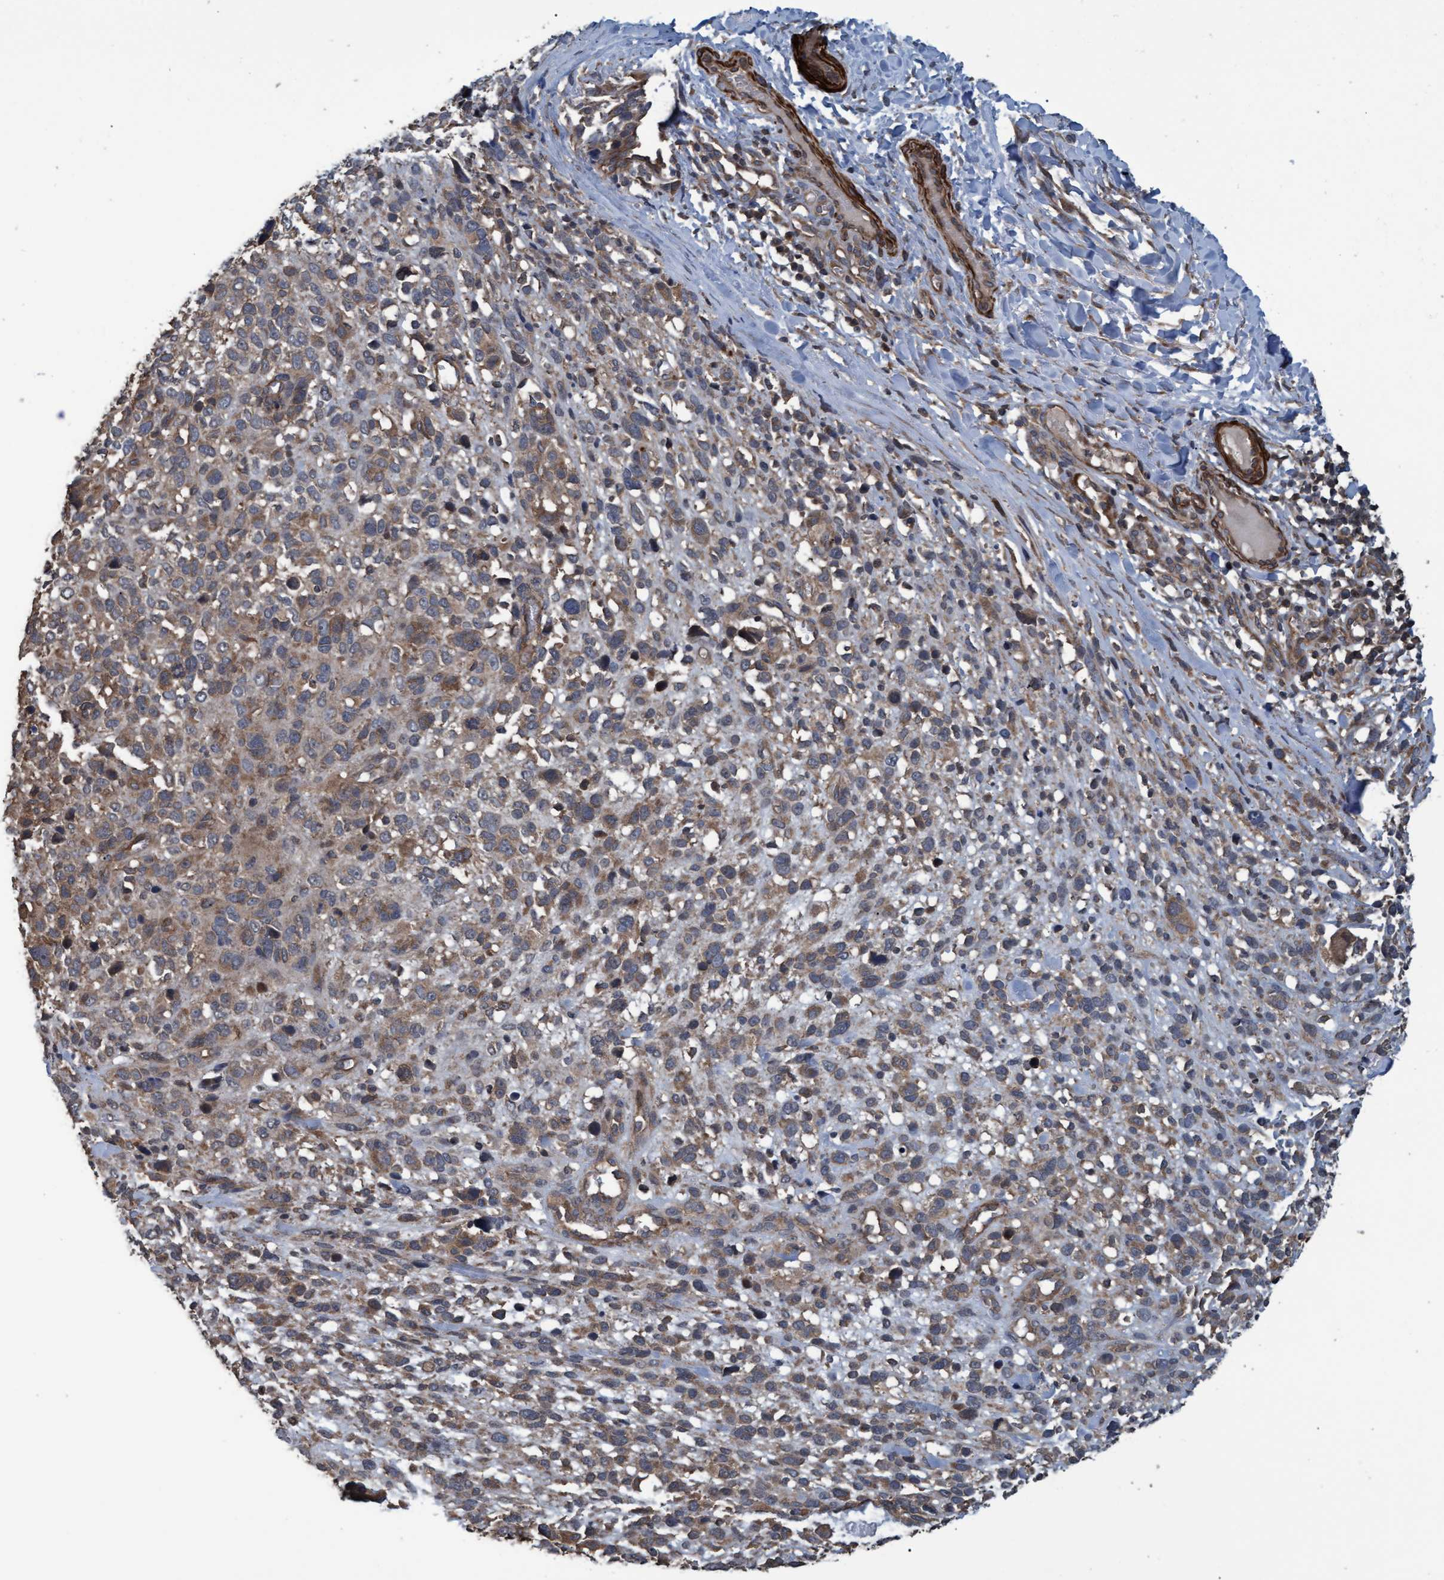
{"staining": {"intensity": "moderate", "quantity": "25%-75%", "location": "cytoplasmic/membranous"}, "tissue": "melanoma", "cell_type": "Tumor cells", "image_type": "cancer", "snomed": [{"axis": "morphology", "description": "Malignant melanoma, NOS"}, {"axis": "topography", "description": "Skin"}], "caption": "IHC micrograph of human melanoma stained for a protein (brown), which reveals medium levels of moderate cytoplasmic/membranous staining in approximately 25%-75% of tumor cells.", "gene": "GGT6", "patient": {"sex": "female", "age": 55}}